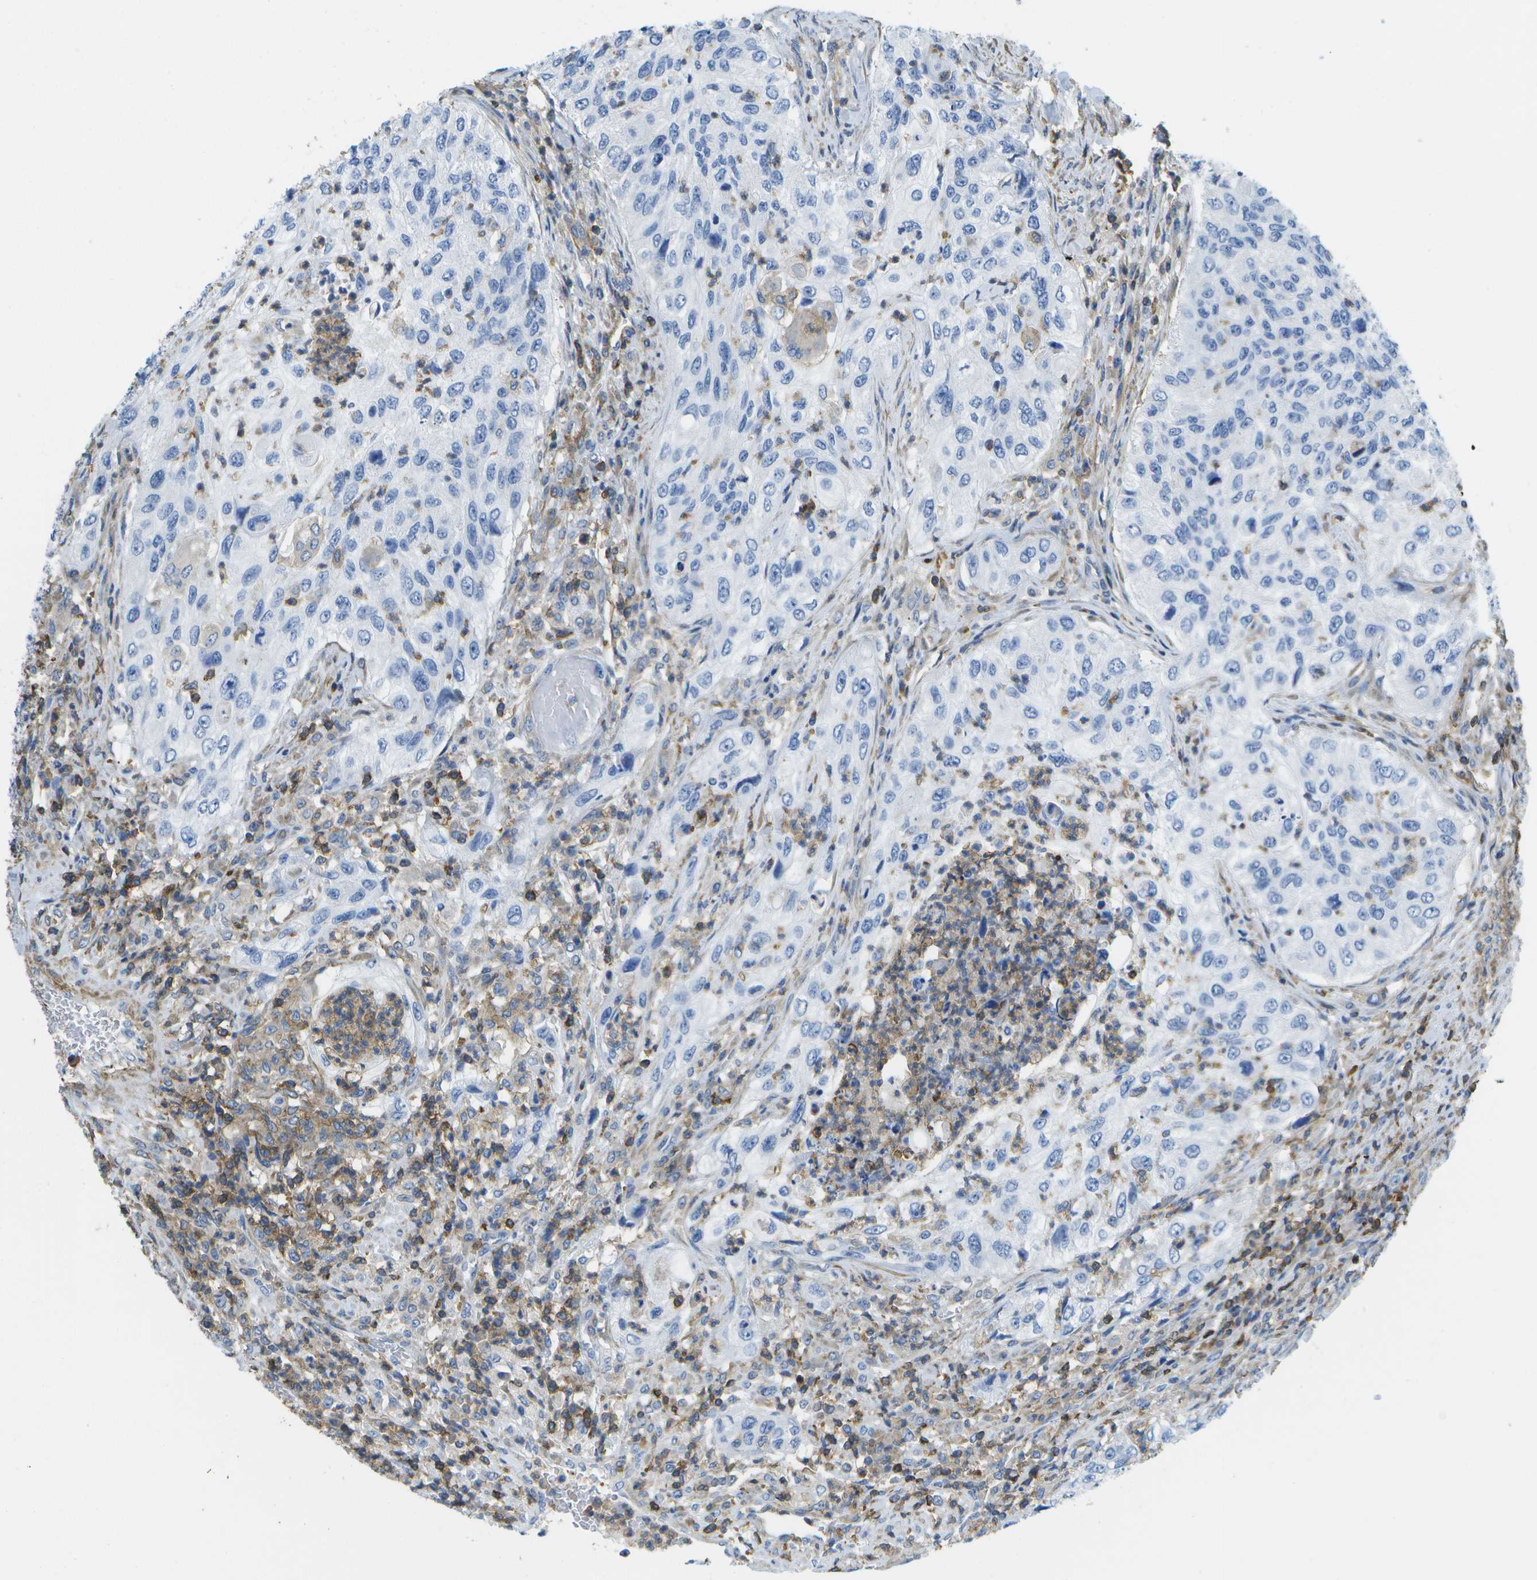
{"staining": {"intensity": "negative", "quantity": "none", "location": "none"}, "tissue": "urothelial cancer", "cell_type": "Tumor cells", "image_type": "cancer", "snomed": [{"axis": "morphology", "description": "Urothelial carcinoma, High grade"}, {"axis": "topography", "description": "Urinary bladder"}], "caption": "An immunohistochemistry micrograph of urothelial cancer is shown. There is no staining in tumor cells of urothelial cancer.", "gene": "RCSD1", "patient": {"sex": "female", "age": 60}}